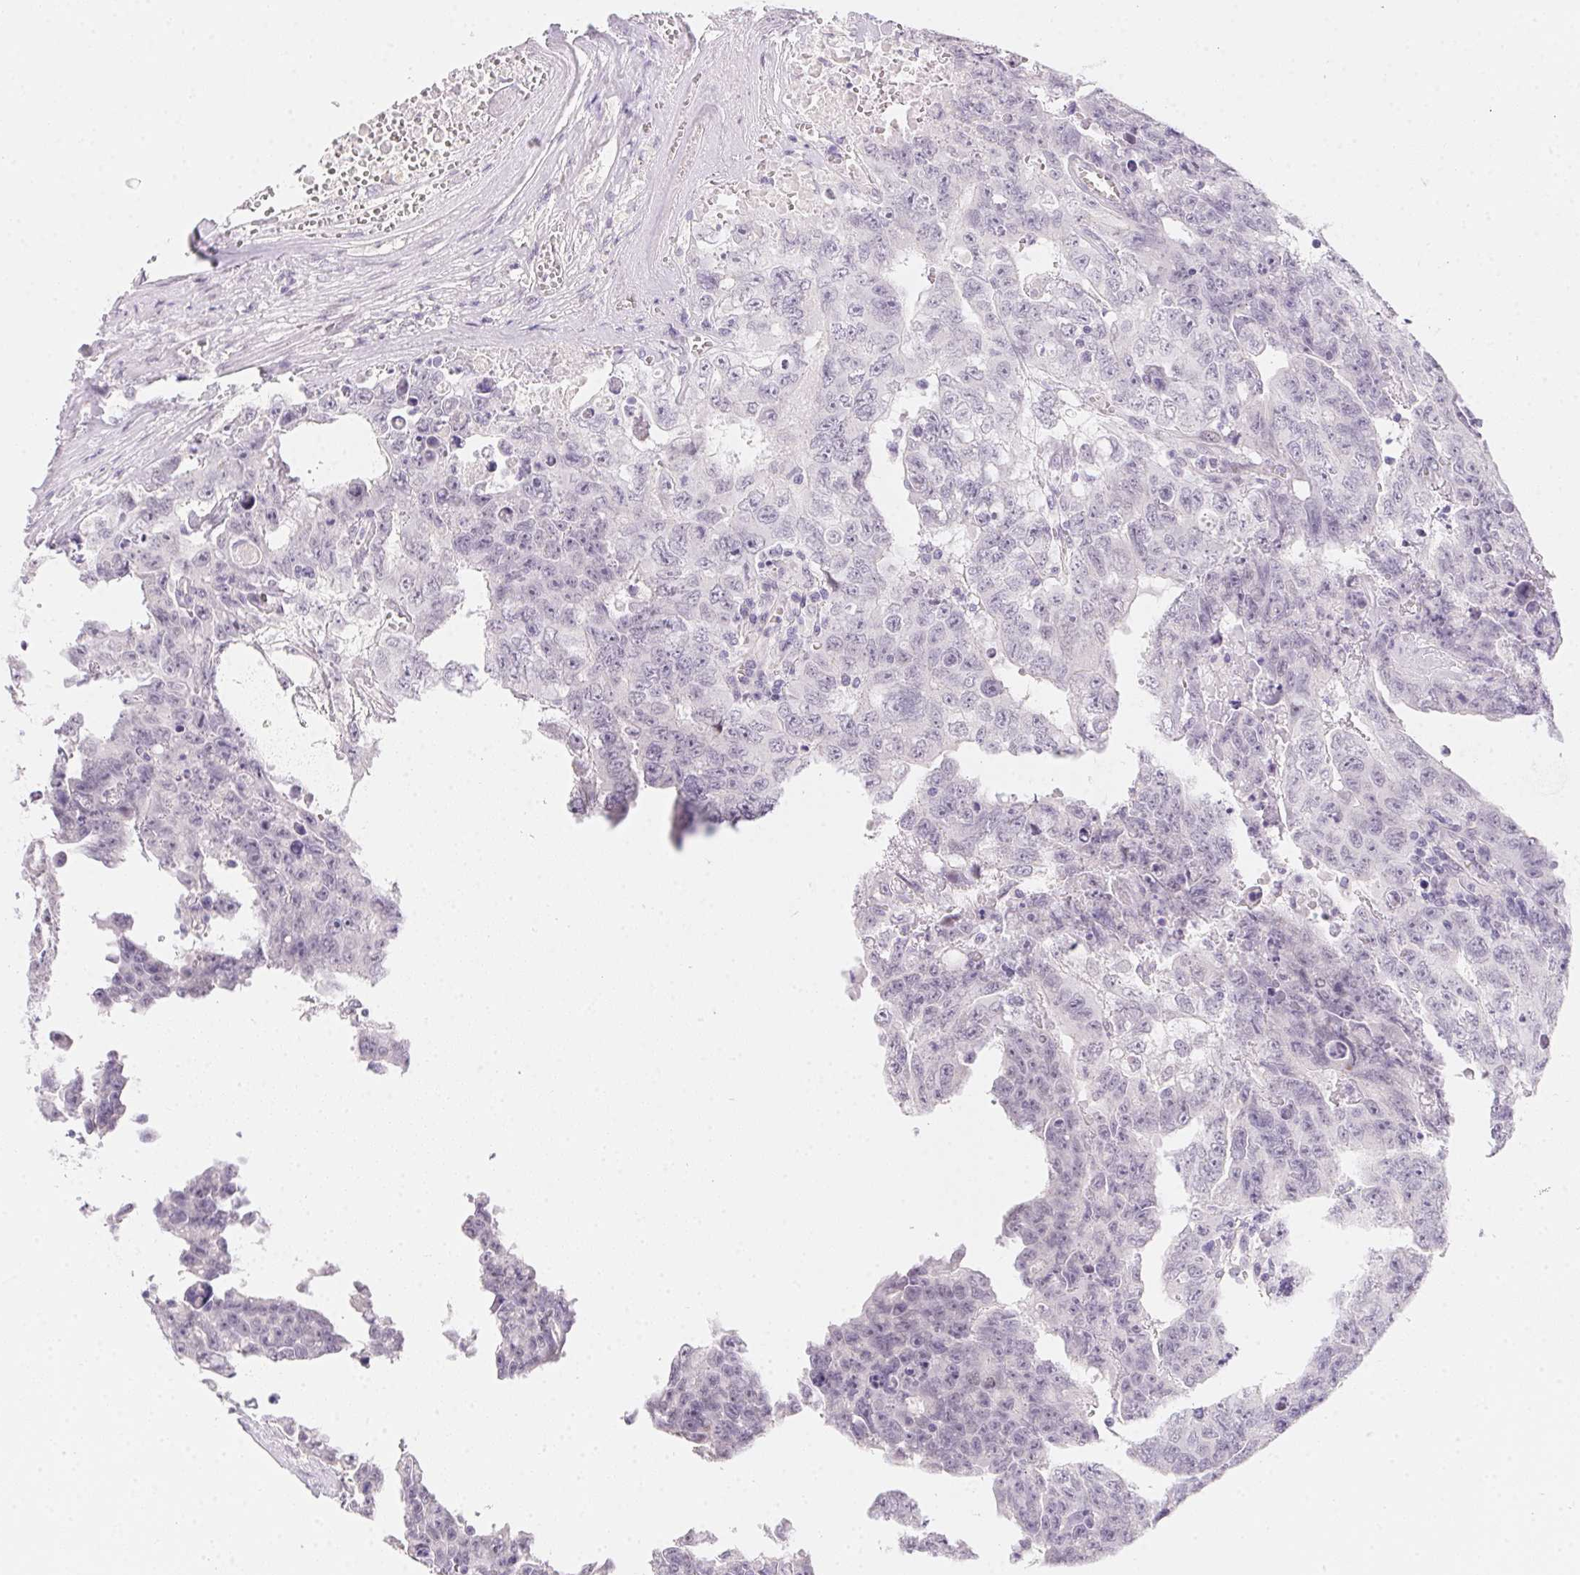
{"staining": {"intensity": "negative", "quantity": "none", "location": "none"}, "tissue": "testis cancer", "cell_type": "Tumor cells", "image_type": "cancer", "snomed": [{"axis": "morphology", "description": "Carcinoma, Embryonal, NOS"}, {"axis": "topography", "description": "Testis"}], "caption": "Protein analysis of testis cancer (embryonal carcinoma) displays no significant positivity in tumor cells.", "gene": "MORC1", "patient": {"sex": "male", "age": 24}}